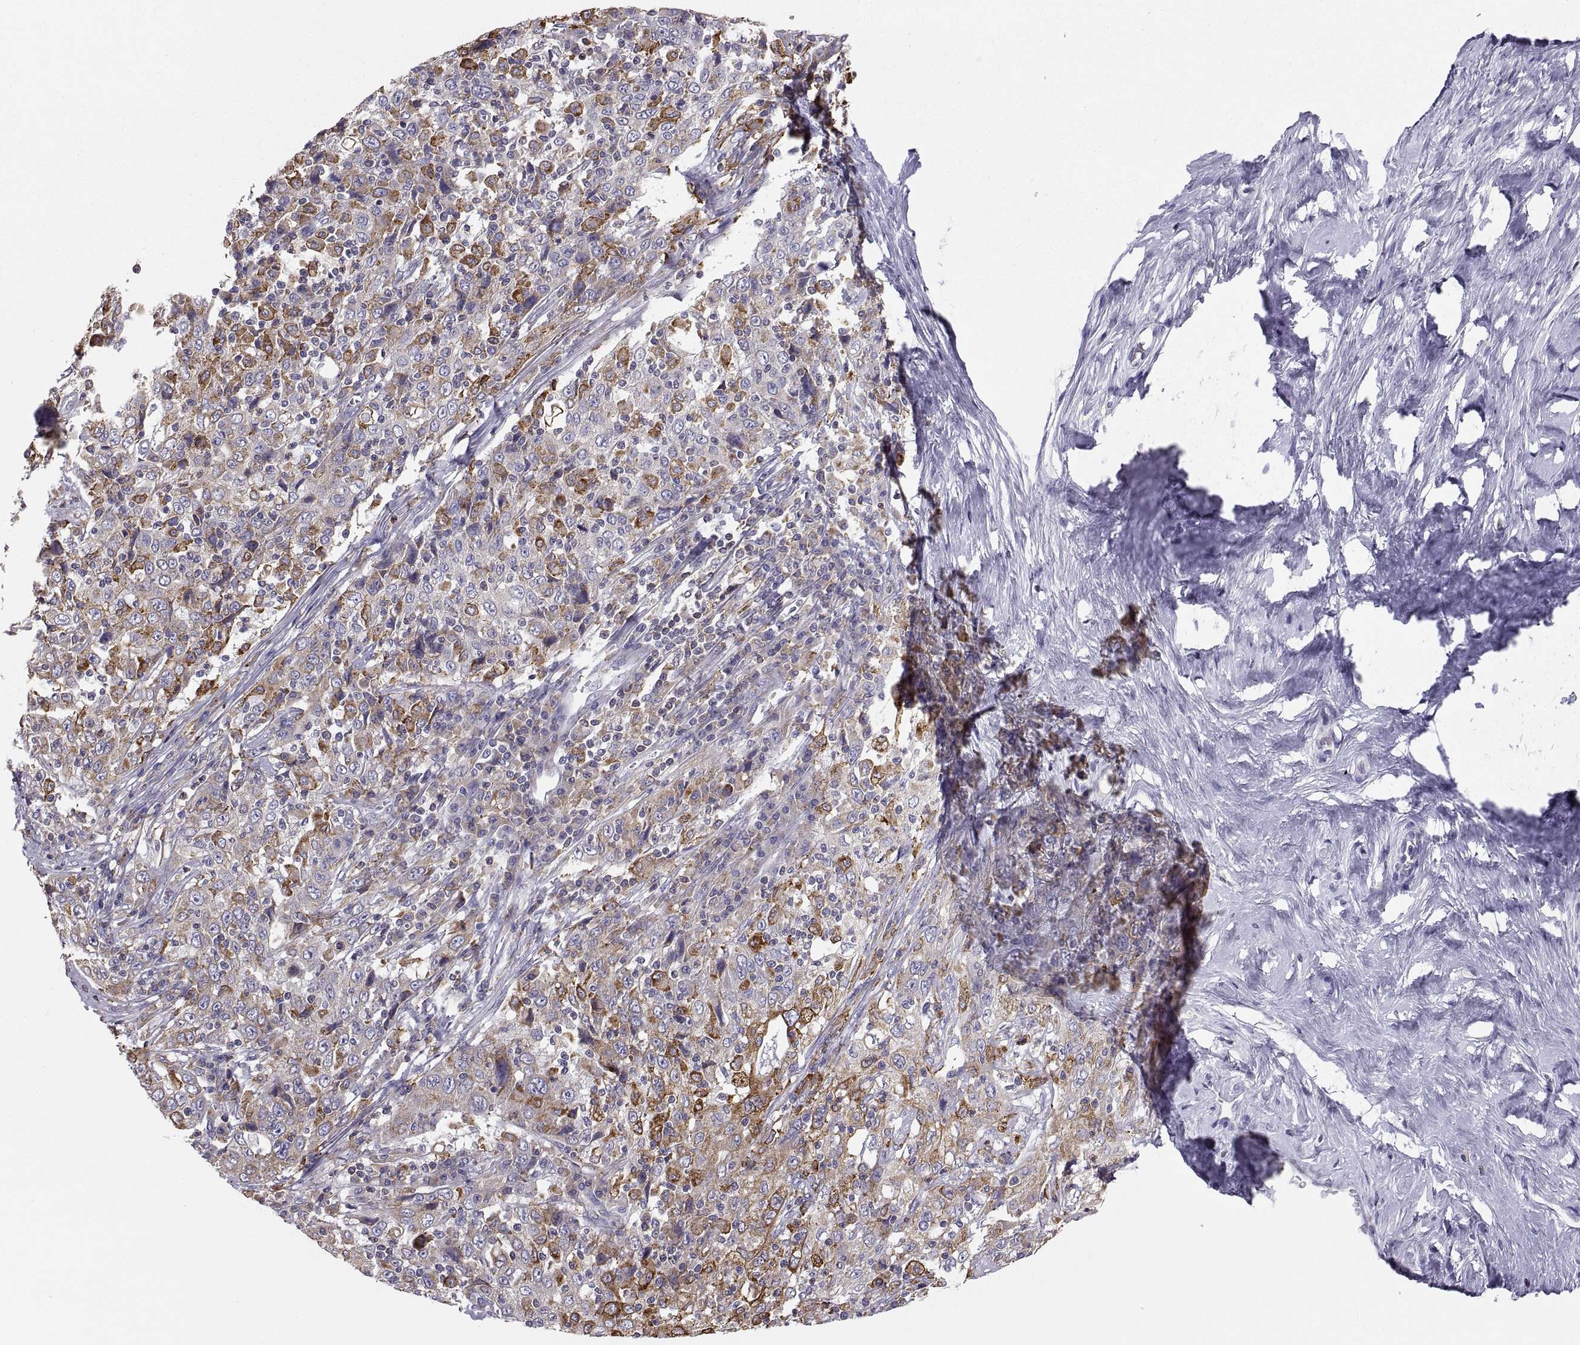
{"staining": {"intensity": "moderate", "quantity": "<25%", "location": "cytoplasmic/membranous"}, "tissue": "cervical cancer", "cell_type": "Tumor cells", "image_type": "cancer", "snomed": [{"axis": "morphology", "description": "Squamous cell carcinoma, NOS"}, {"axis": "topography", "description": "Cervix"}], "caption": "Immunohistochemistry staining of cervical cancer (squamous cell carcinoma), which demonstrates low levels of moderate cytoplasmic/membranous staining in approximately <25% of tumor cells indicating moderate cytoplasmic/membranous protein expression. The staining was performed using DAB (brown) for protein detection and nuclei were counterstained in hematoxylin (blue).", "gene": "ERO1A", "patient": {"sex": "female", "age": 46}}